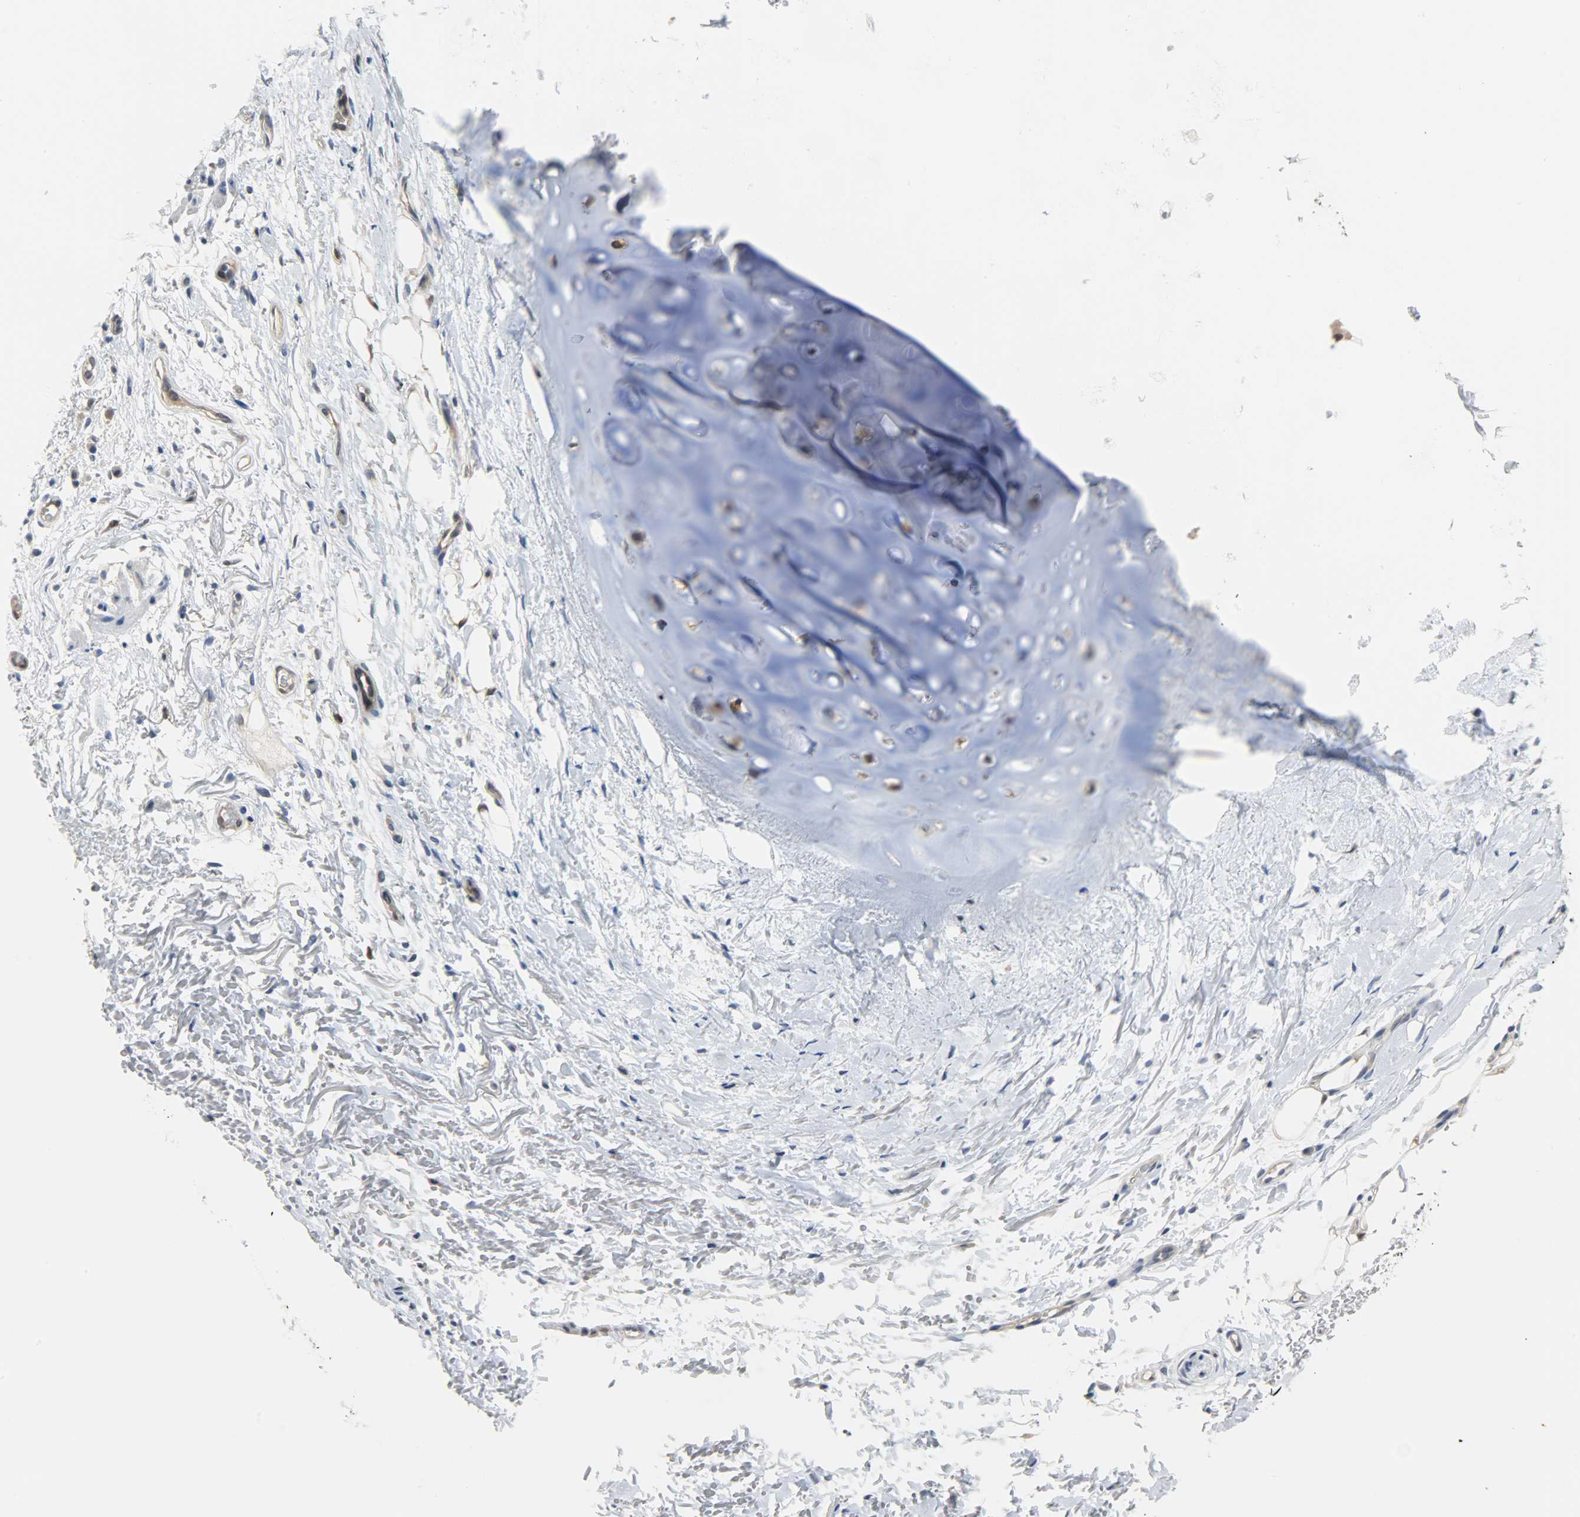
{"staining": {"intensity": "weak", "quantity": ">75%", "location": "cytoplasmic/membranous"}, "tissue": "adipose tissue", "cell_type": "Adipocytes", "image_type": "normal", "snomed": [{"axis": "morphology", "description": "Normal tissue, NOS"}, {"axis": "topography", "description": "Cartilage tissue"}, {"axis": "topography", "description": "Bronchus"}], "caption": "Normal adipose tissue shows weak cytoplasmic/membranous expression in about >75% of adipocytes, visualized by immunohistochemistry.", "gene": "EIF4EBP1", "patient": {"sex": "female", "age": 73}}